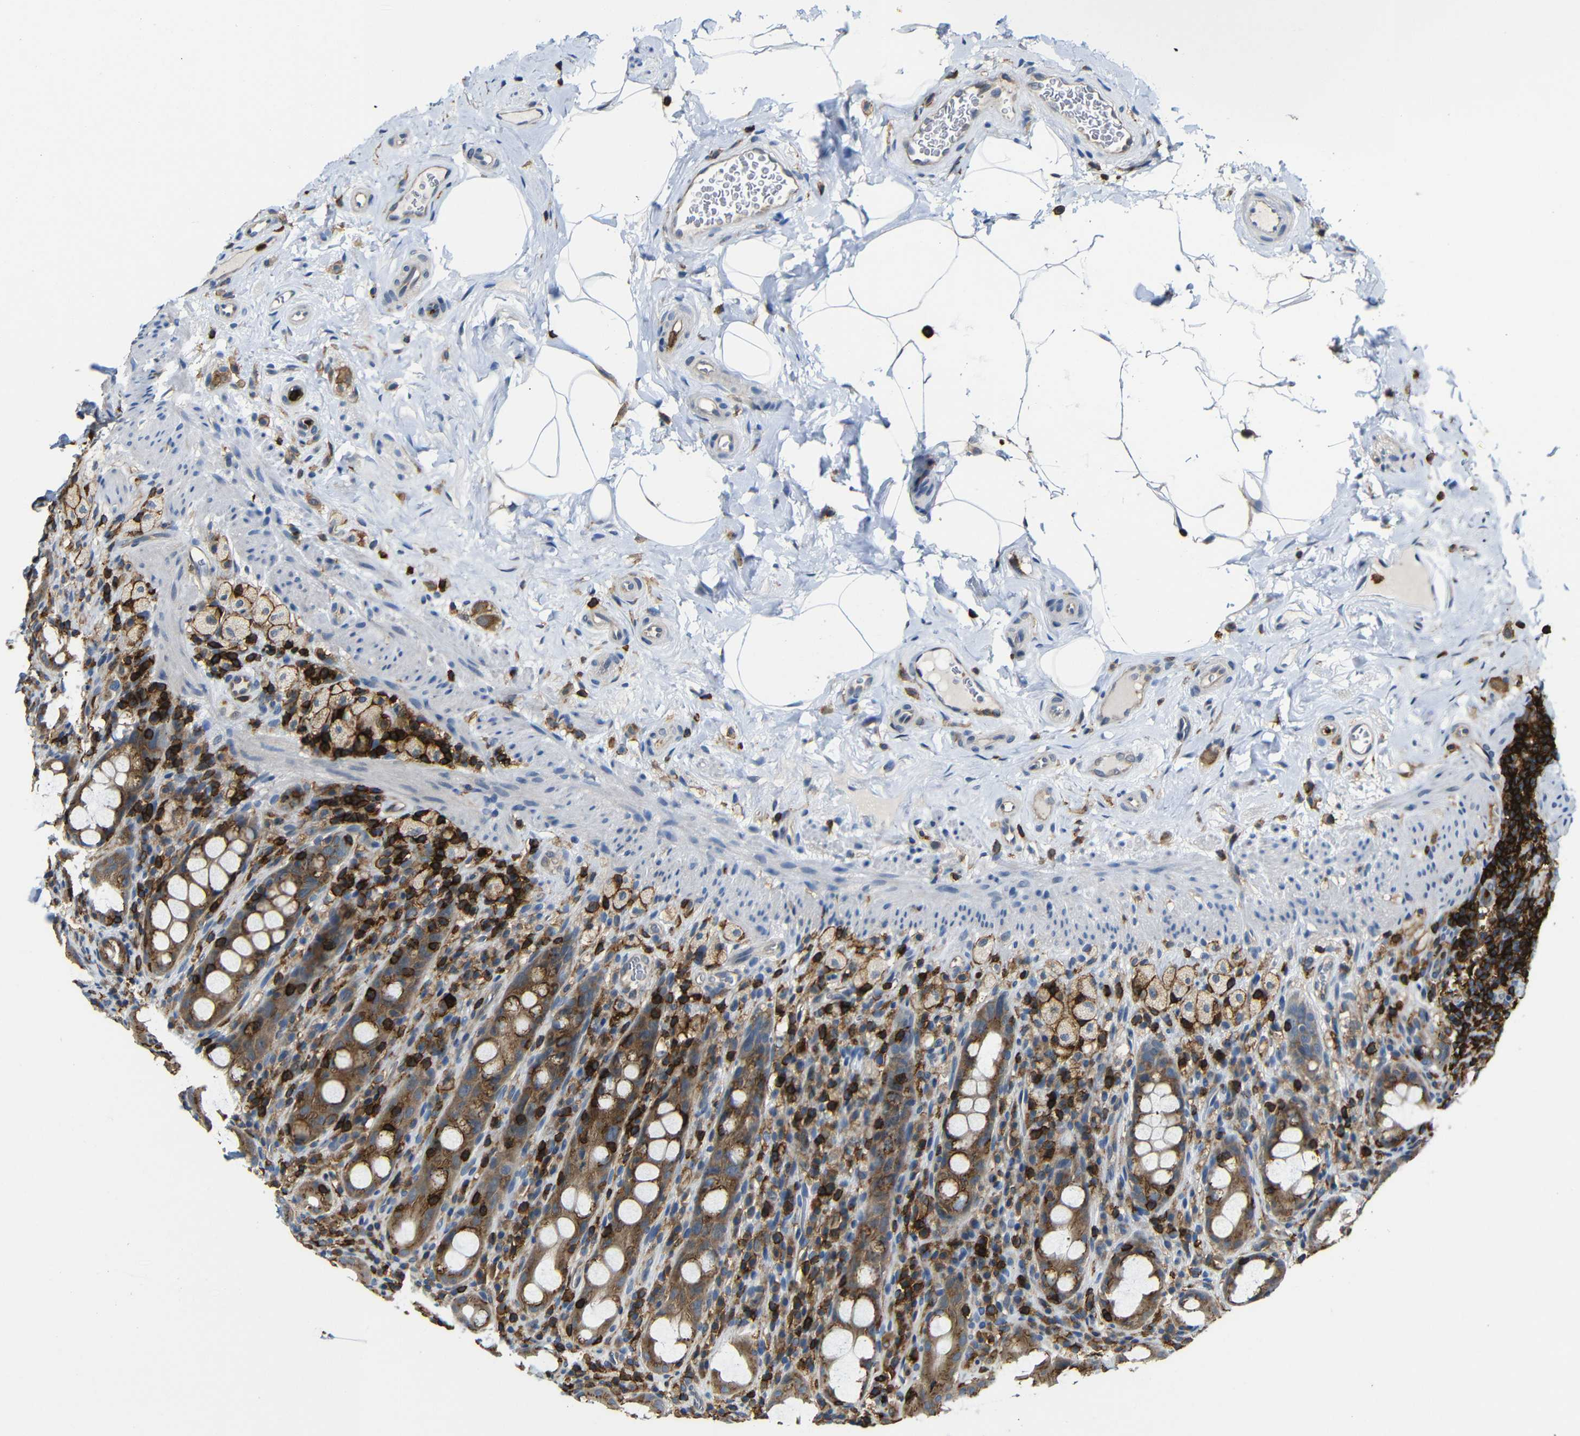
{"staining": {"intensity": "moderate", "quantity": ">75%", "location": "cytoplasmic/membranous"}, "tissue": "rectum", "cell_type": "Glandular cells", "image_type": "normal", "snomed": [{"axis": "morphology", "description": "Normal tissue, NOS"}, {"axis": "topography", "description": "Rectum"}], "caption": "Rectum stained with IHC shows moderate cytoplasmic/membranous positivity in about >75% of glandular cells. Nuclei are stained in blue.", "gene": "P2RY12", "patient": {"sex": "male", "age": 44}}